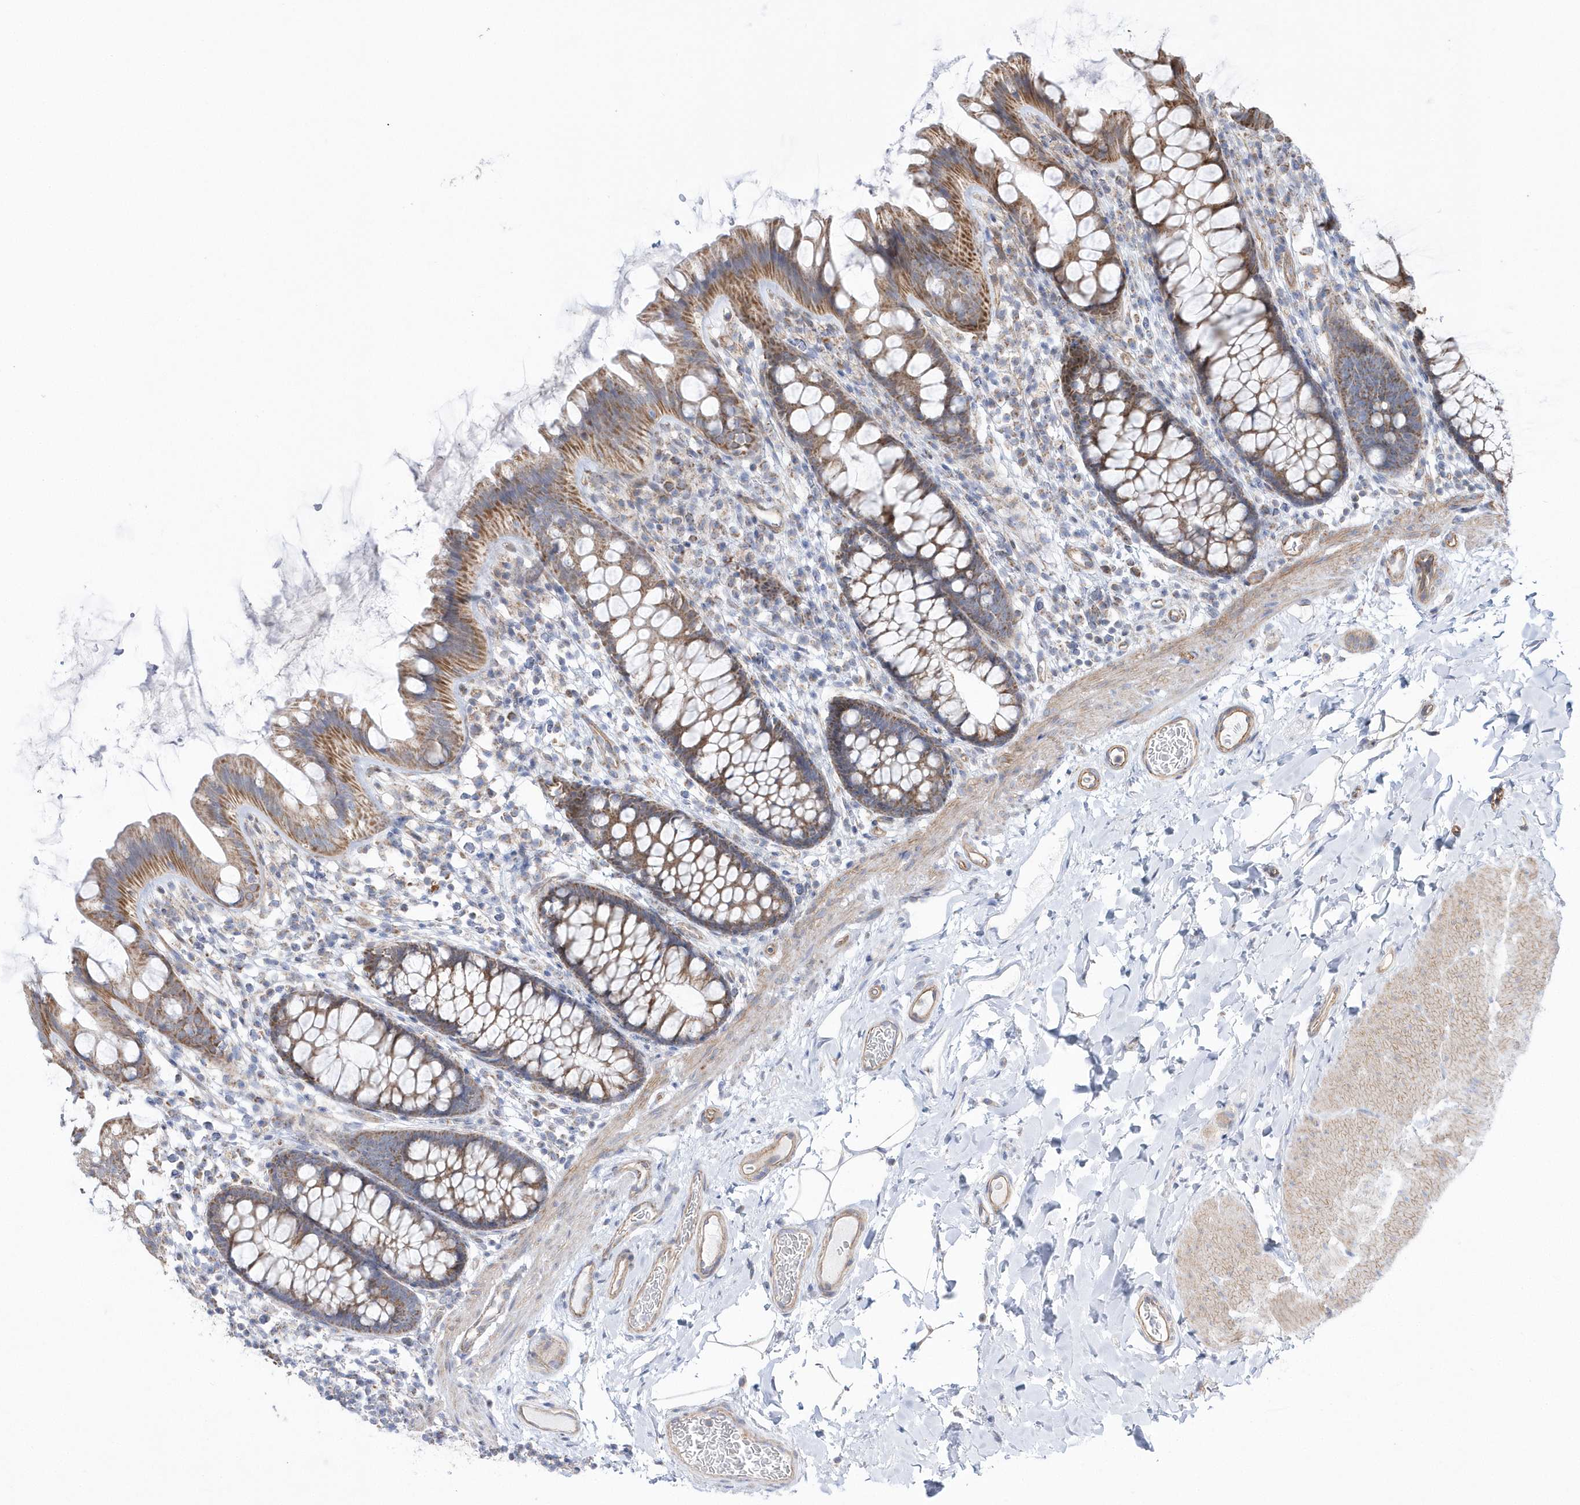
{"staining": {"intensity": "moderate", "quantity": ">75%", "location": "cytoplasmic/membranous"}, "tissue": "colon", "cell_type": "Endothelial cells", "image_type": "normal", "snomed": [{"axis": "morphology", "description": "Normal tissue, NOS"}, {"axis": "topography", "description": "Colon"}], "caption": "Benign colon was stained to show a protein in brown. There is medium levels of moderate cytoplasmic/membranous staining in about >75% of endothelial cells. The protein of interest is stained brown, and the nuclei are stained in blue (DAB (3,3'-diaminobenzidine) IHC with brightfield microscopy, high magnification).", "gene": "OPA1", "patient": {"sex": "female", "age": 62}}